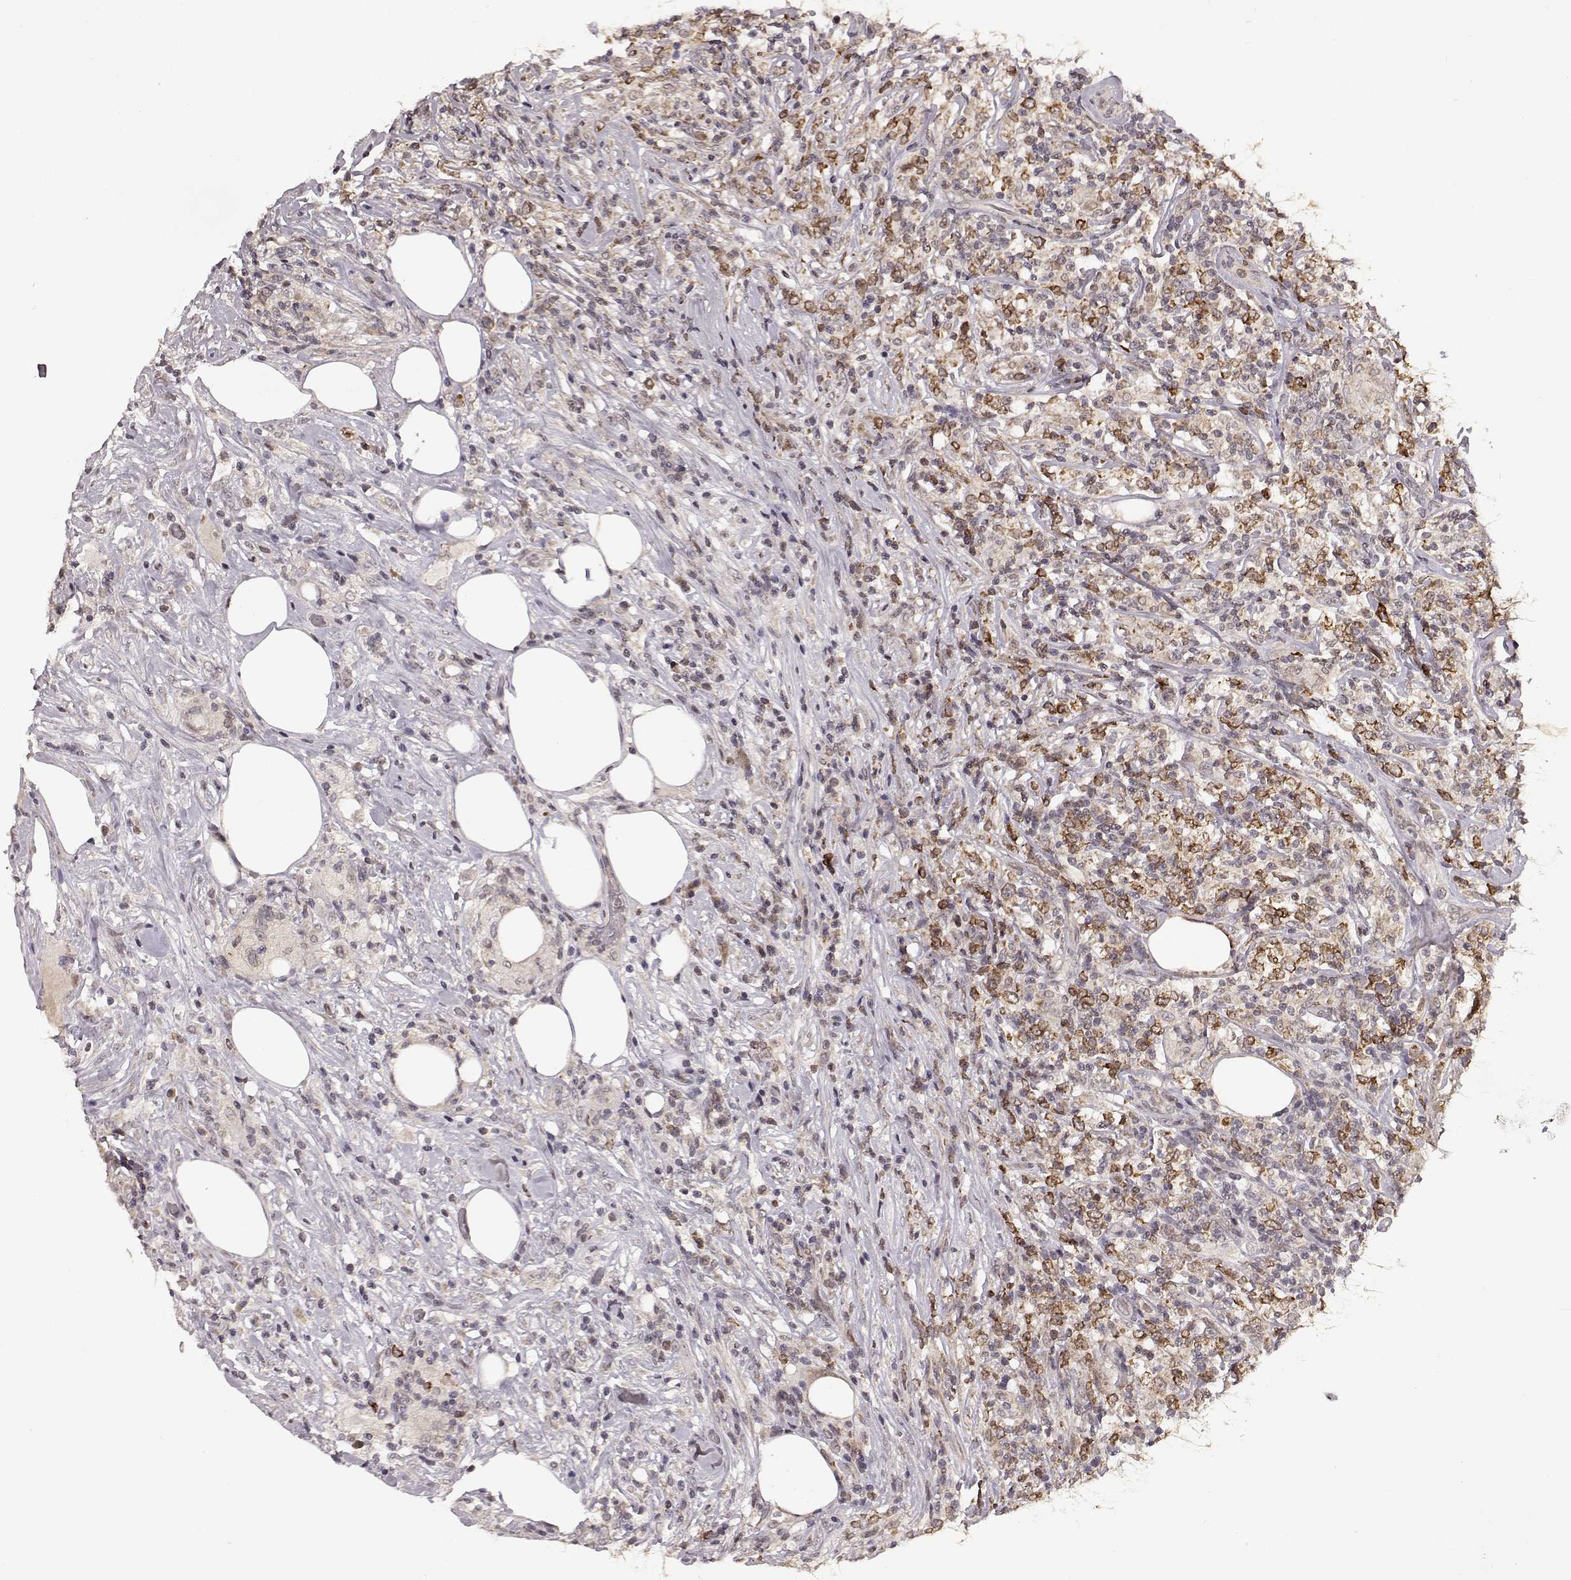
{"staining": {"intensity": "moderate", "quantity": "<25%", "location": "cytoplasmic/membranous"}, "tissue": "lymphoma", "cell_type": "Tumor cells", "image_type": "cancer", "snomed": [{"axis": "morphology", "description": "Malignant lymphoma, non-Hodgkin's type, High grade"}, {"axis": "topography", "description": "Lymph node"}], "caption": "Protein analysis of lymphoma tissue demonstrates moderate cytoplasmic/membranous staining in approximately <25% of tumor cells.", "gene": "ELOVL5", "patient": {"sex": "female", "age": 84}}